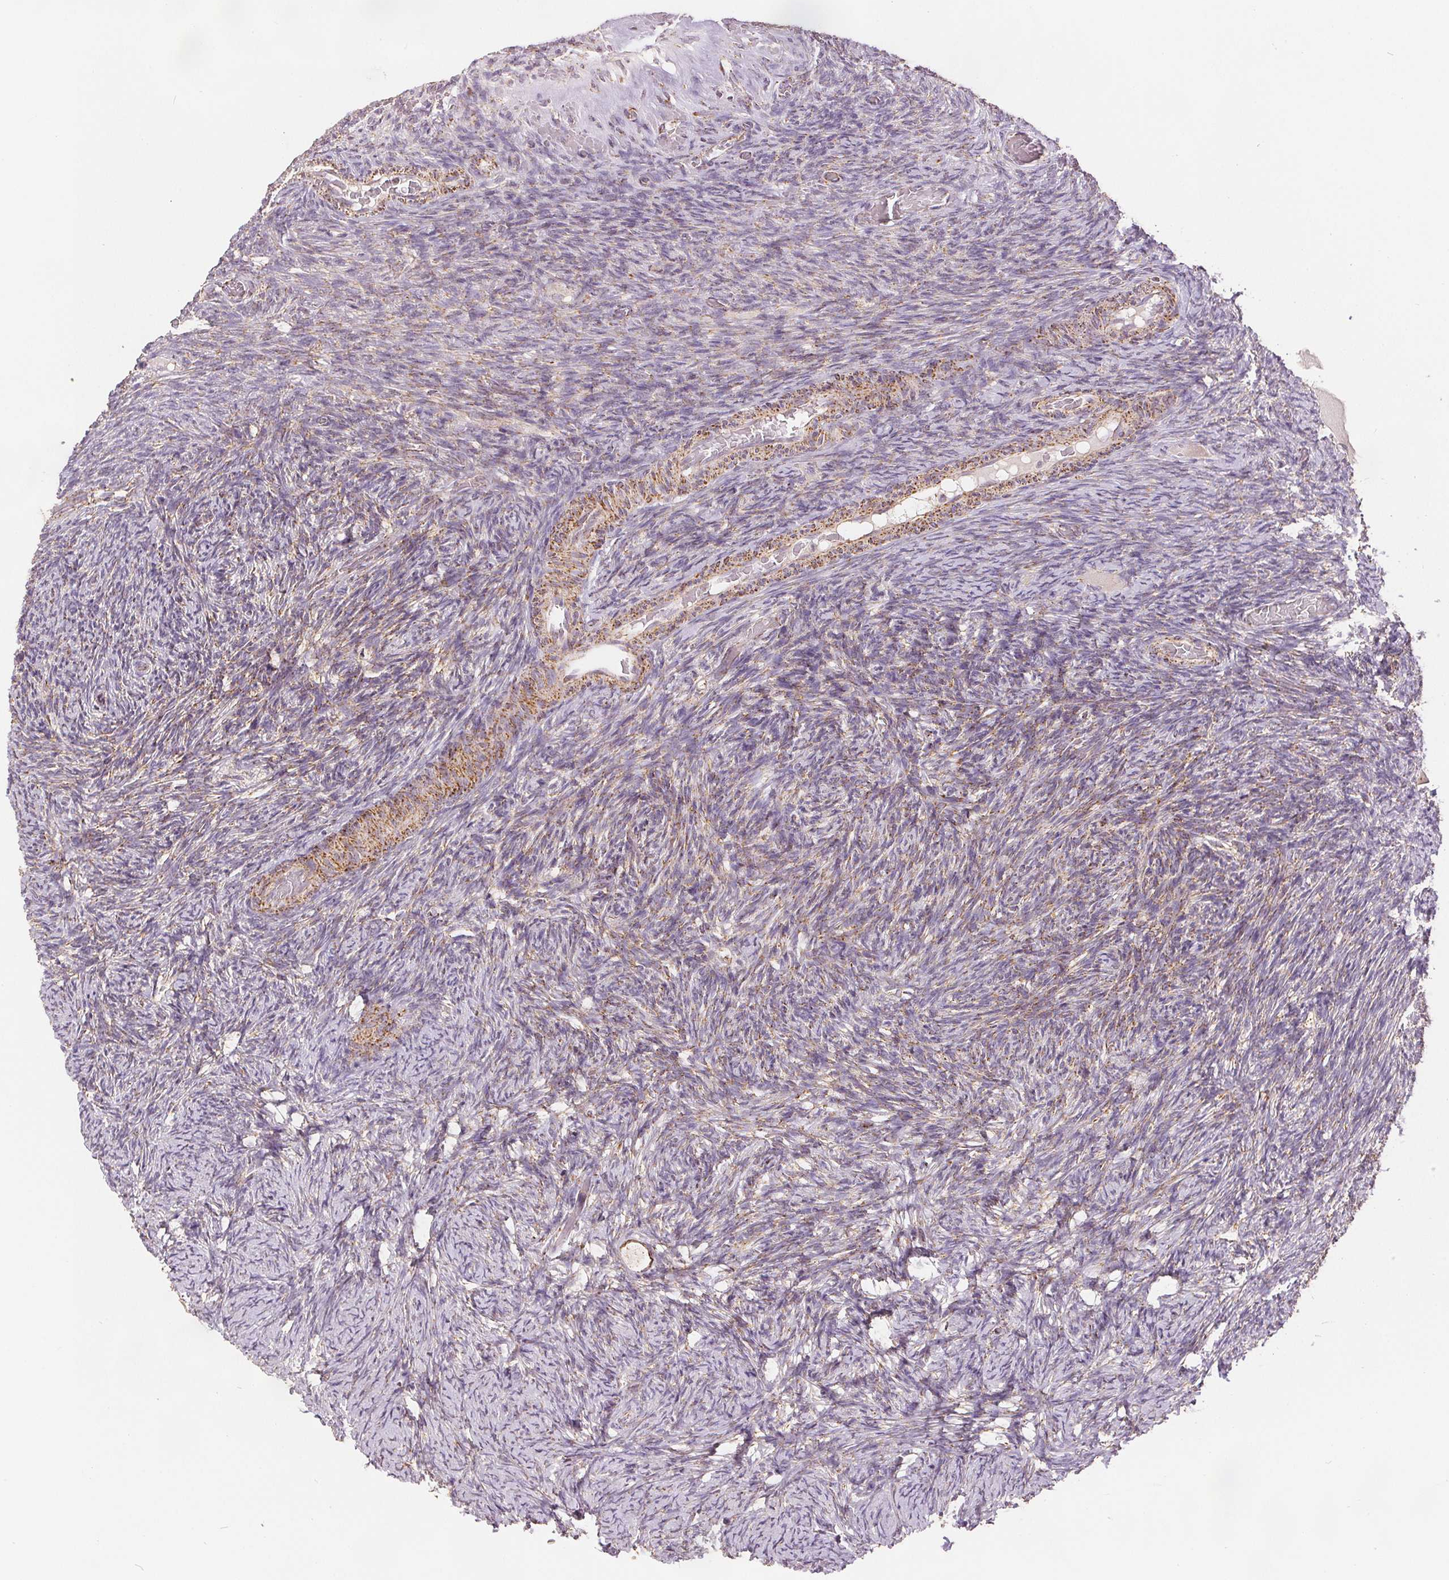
{"staining": {"intensity": "moderate", "quantity": "25%-75%", "location": "cytoplasmic/membranous"}, "tissue": "ovary", "cell_type": "Ovarian stroma cells", "image_type": "normal", "snomed": [{"axis": "morphology", "description": "Normal tissue, NOS"}, {"axis": "topography", "description": "Ovary"}], "caption": "Immunohistochemistry (DAB) staining of normal ovary demonstrates moderate cytoplasmic/membranous protein positivity in approximately 25%-75% of ovarian stroma cells.", "gene": "SDHB", "patient": {"sex": "female", "age": 34}}